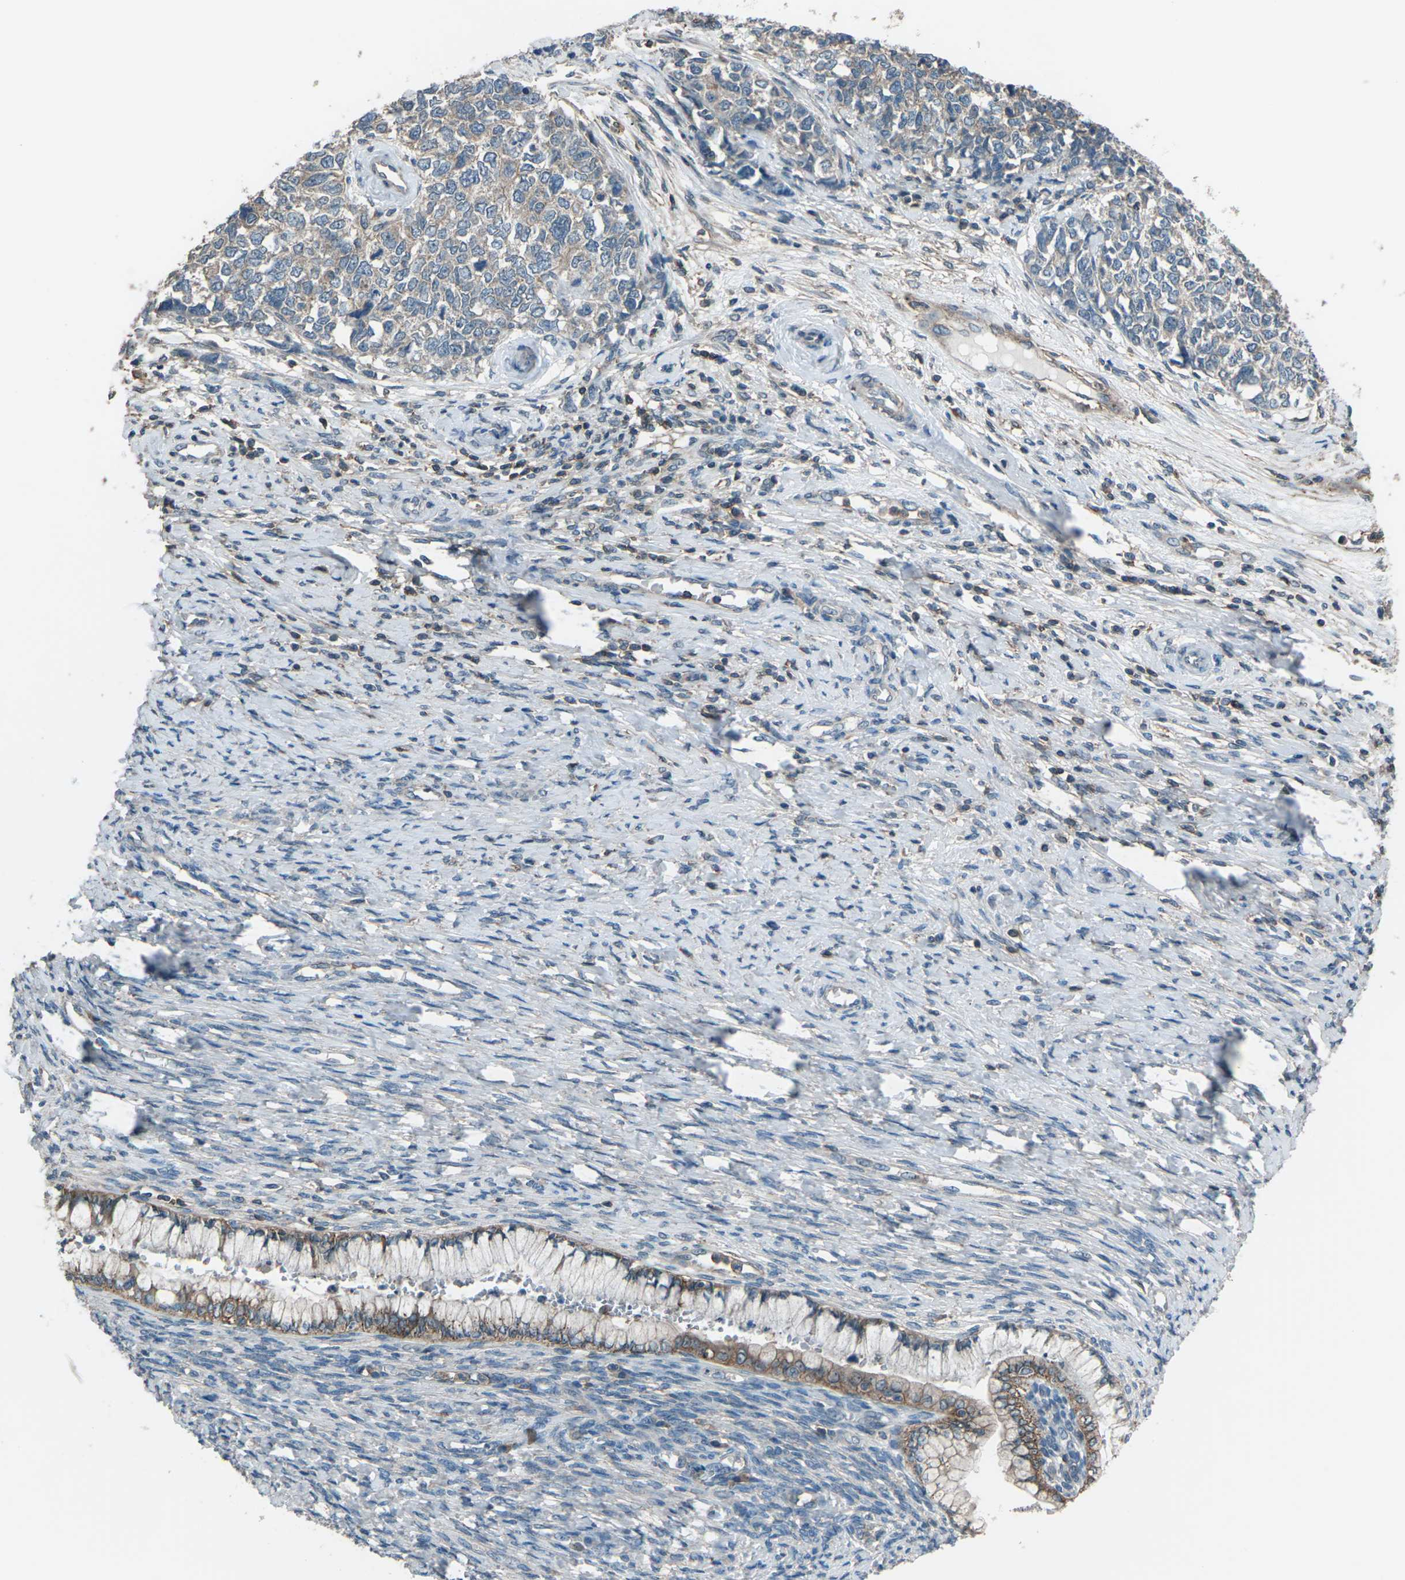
{"staining": {"intensity": "weak", "quantity": ">75%", "location": "cytoplasmic/membranous"}, "tissue": "cervical cancer", "cell_type": "Tumor cells", "image_type": "cancer", "snomed": [{"axis": "morphology", "description": "Squamous cell carcinoma, NOS"}, {"axis": "topography", "description": "Cervix"}], "caption": "Immunohistochemical staining of human squamous cell carcinoma (cervical) shows weak cytoplasmic/membranous protein staining in approximately >75% of tumor cells. The protein is shown in brown color, while the nuclei are stained blue.", "gene": "CMTM4", "patient": {"sex": "female", "age": 63}}